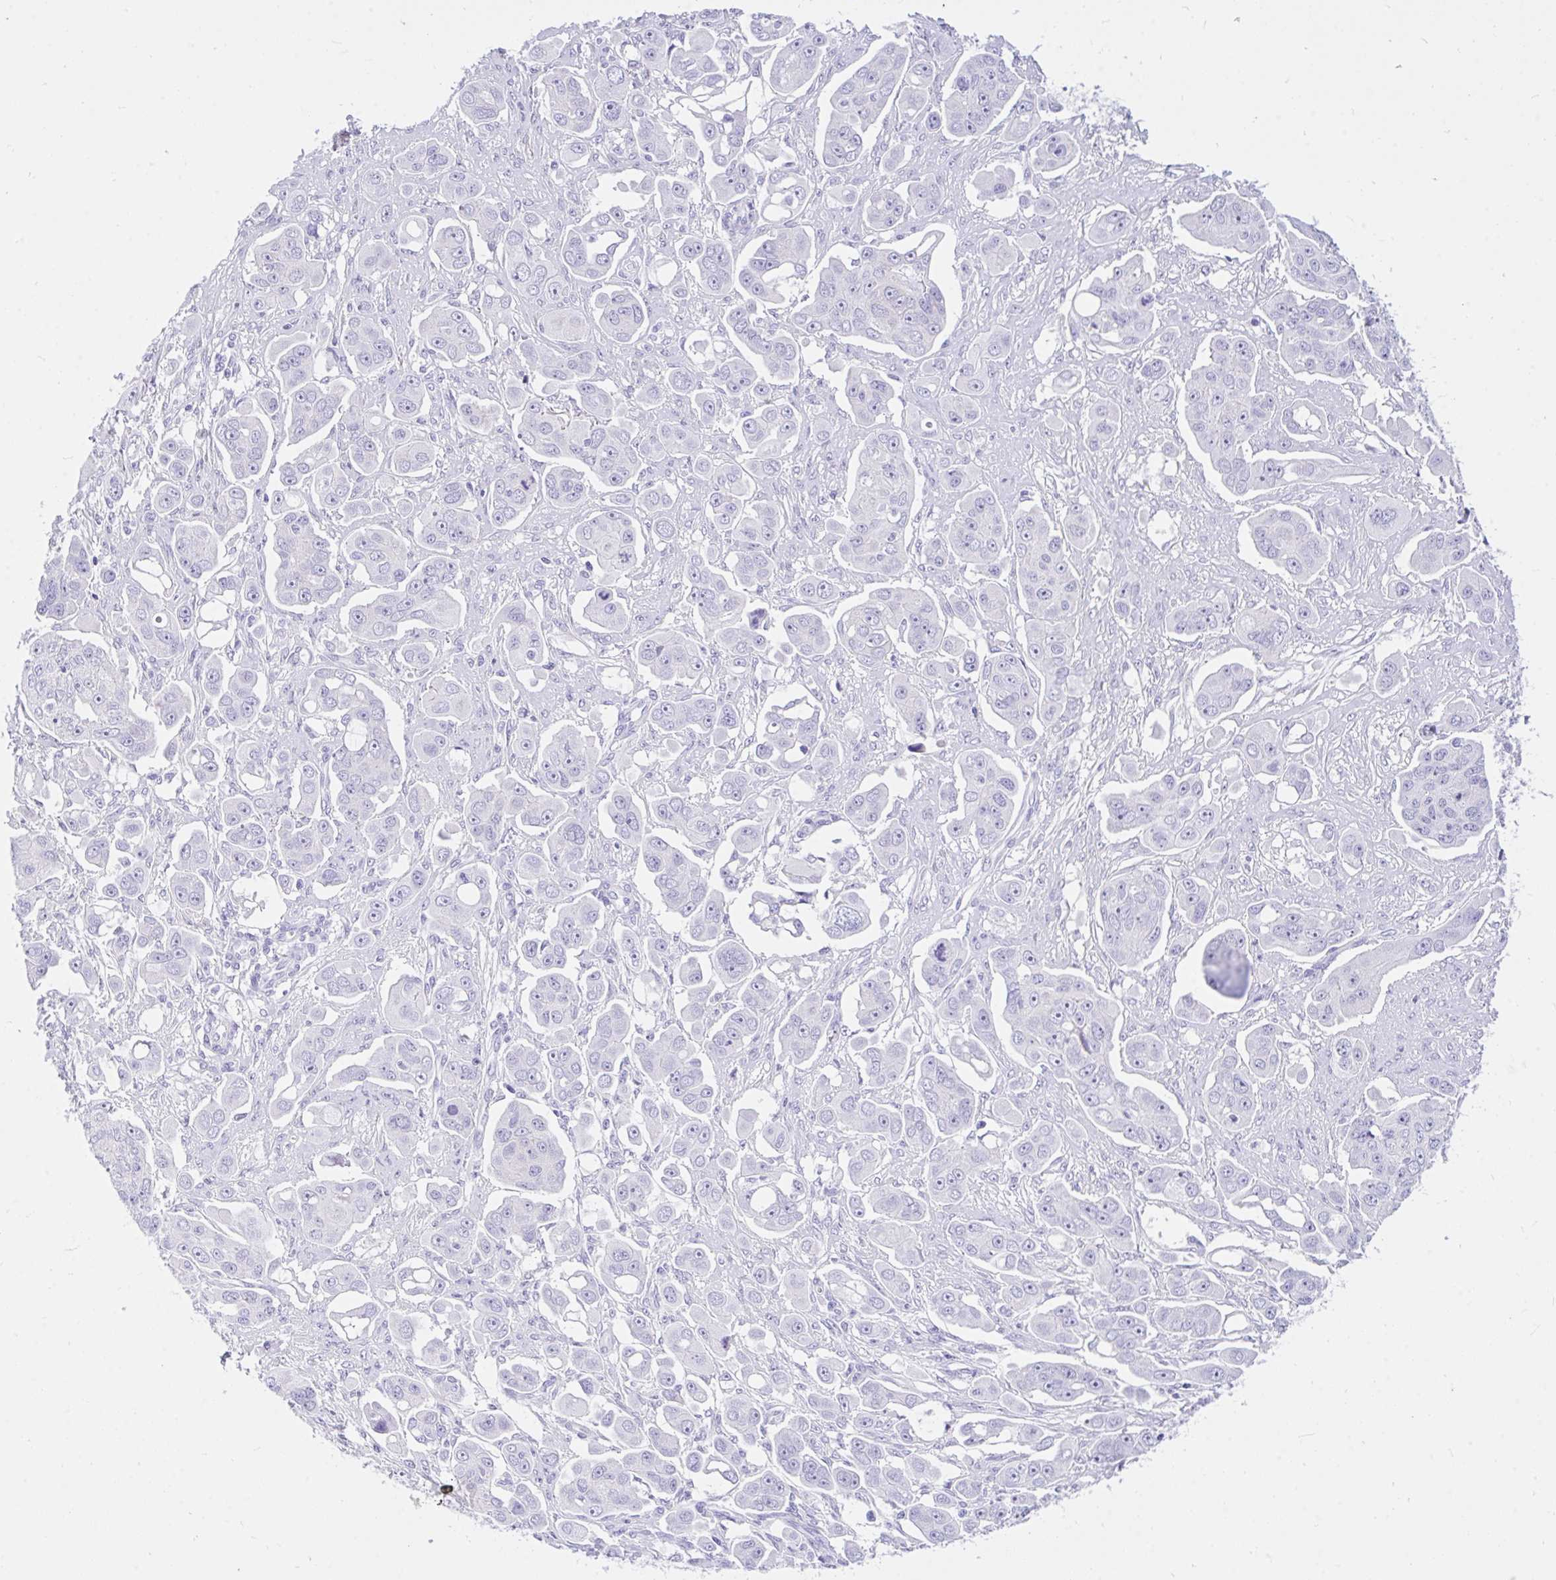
{"staining": {"intensity": "negative", "quantity": "none", "location": "none"}, "tissue": "ovarian cancer", "cell_type": "Tumor cells", "image_type": "cancer", "snomed": [{"axis": "morphology", "description": "Carcinoma, endometroid"}, {"axis": "topography", "description": "Ovary"}], "caption": "Human ovarian endometroid carcinoma stained for a protein using IHC reveals no positivity in tumor cells.", "gene": "TLN2", "patient": {"sex": "female", "age": 70}}